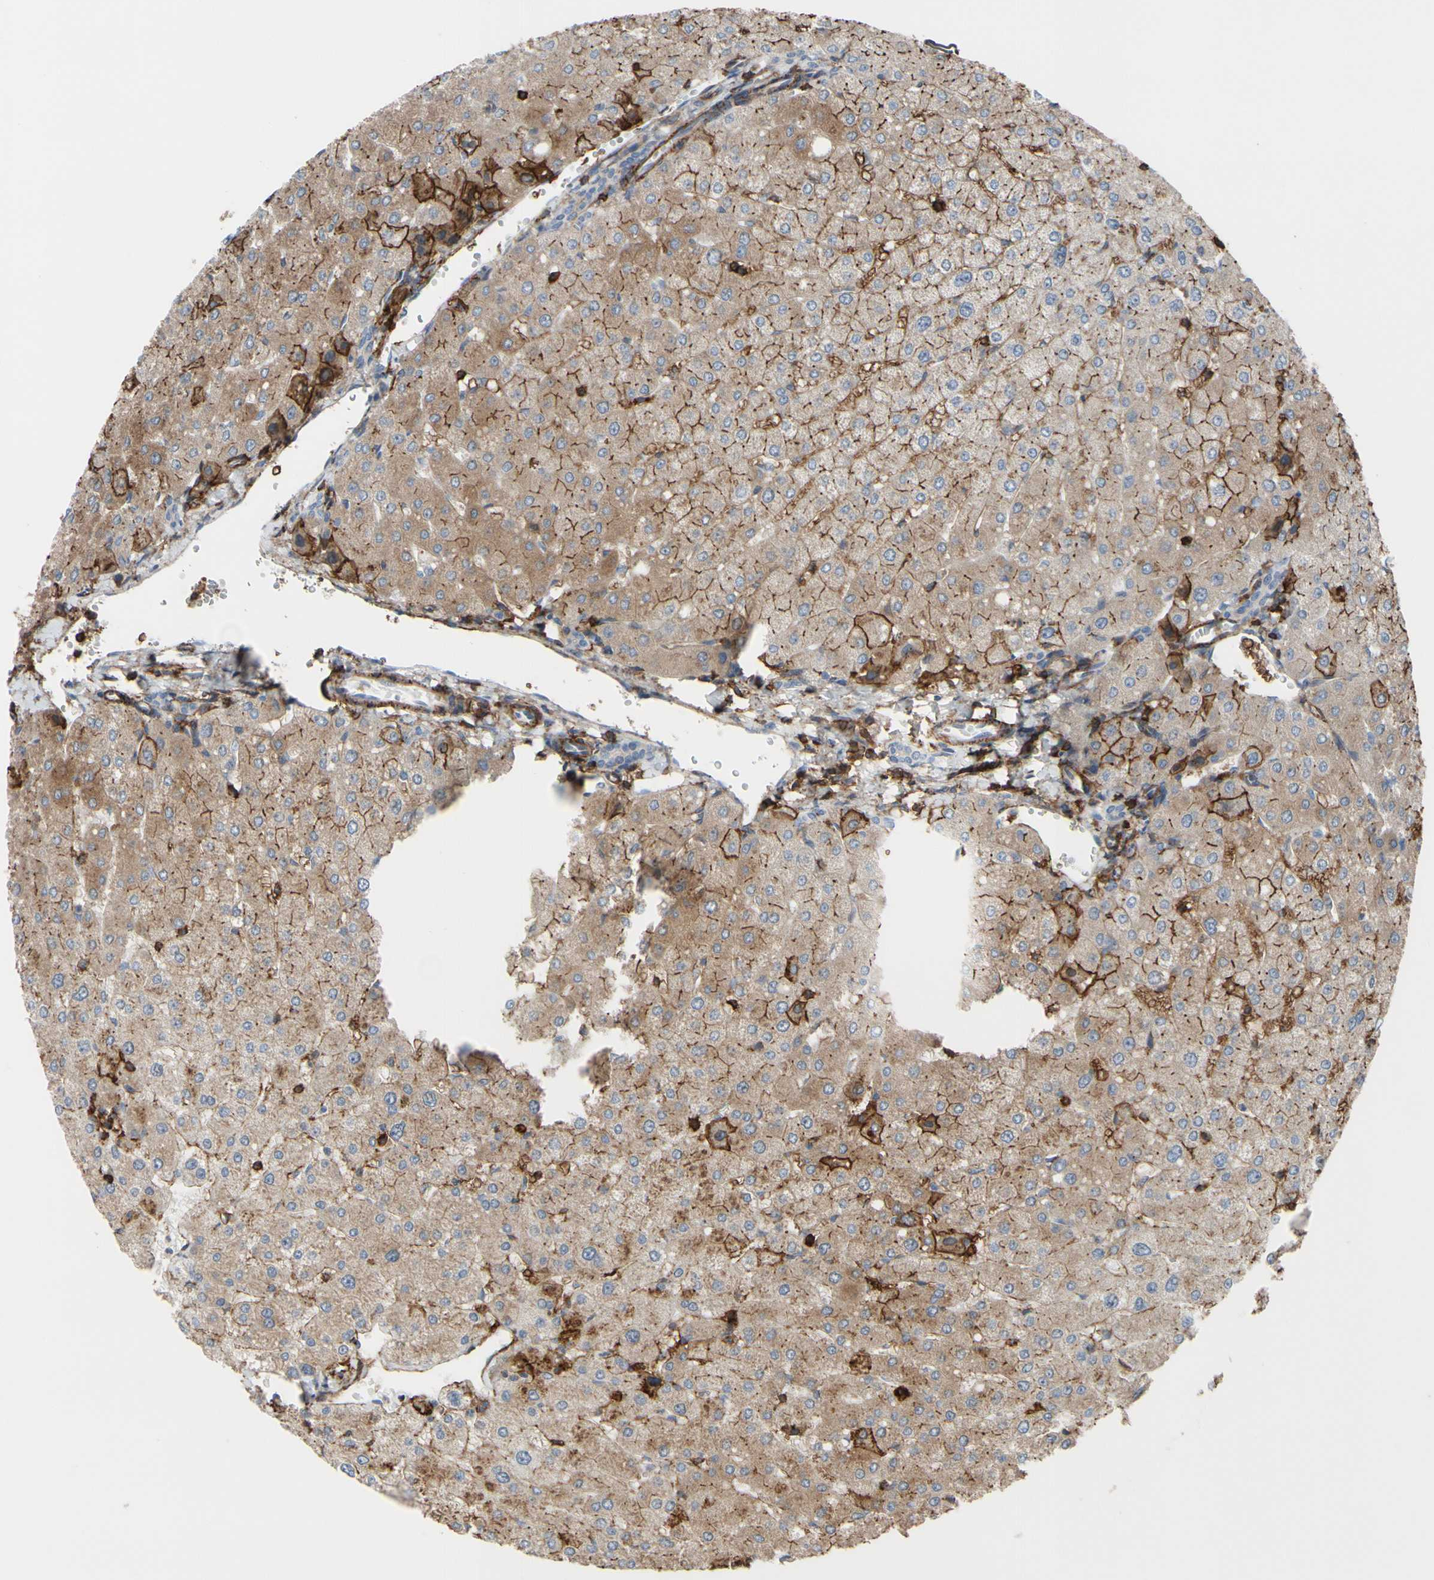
{"staining": {"intensity": "weak", "quantity": "<25%", "location": "cytoplasmic/membranous"}, "tissue": "liver", "cell_type": "Cholangiocytes", "image_type": "normal", "snomed": [{"axis": "morphology", "description": "Normal tissue, NOS"}, {"axis": "topography", "description": "Liver"}], "caption": "Immunohistochemistry (IHC) of benign human liver demonstrates no positivity in cholangiocytes. (DAB IHC visualized using brightfield microscopy, high magnification).", "gene": "ANXA6", "patient": {"sex": "male", "age": 55}}